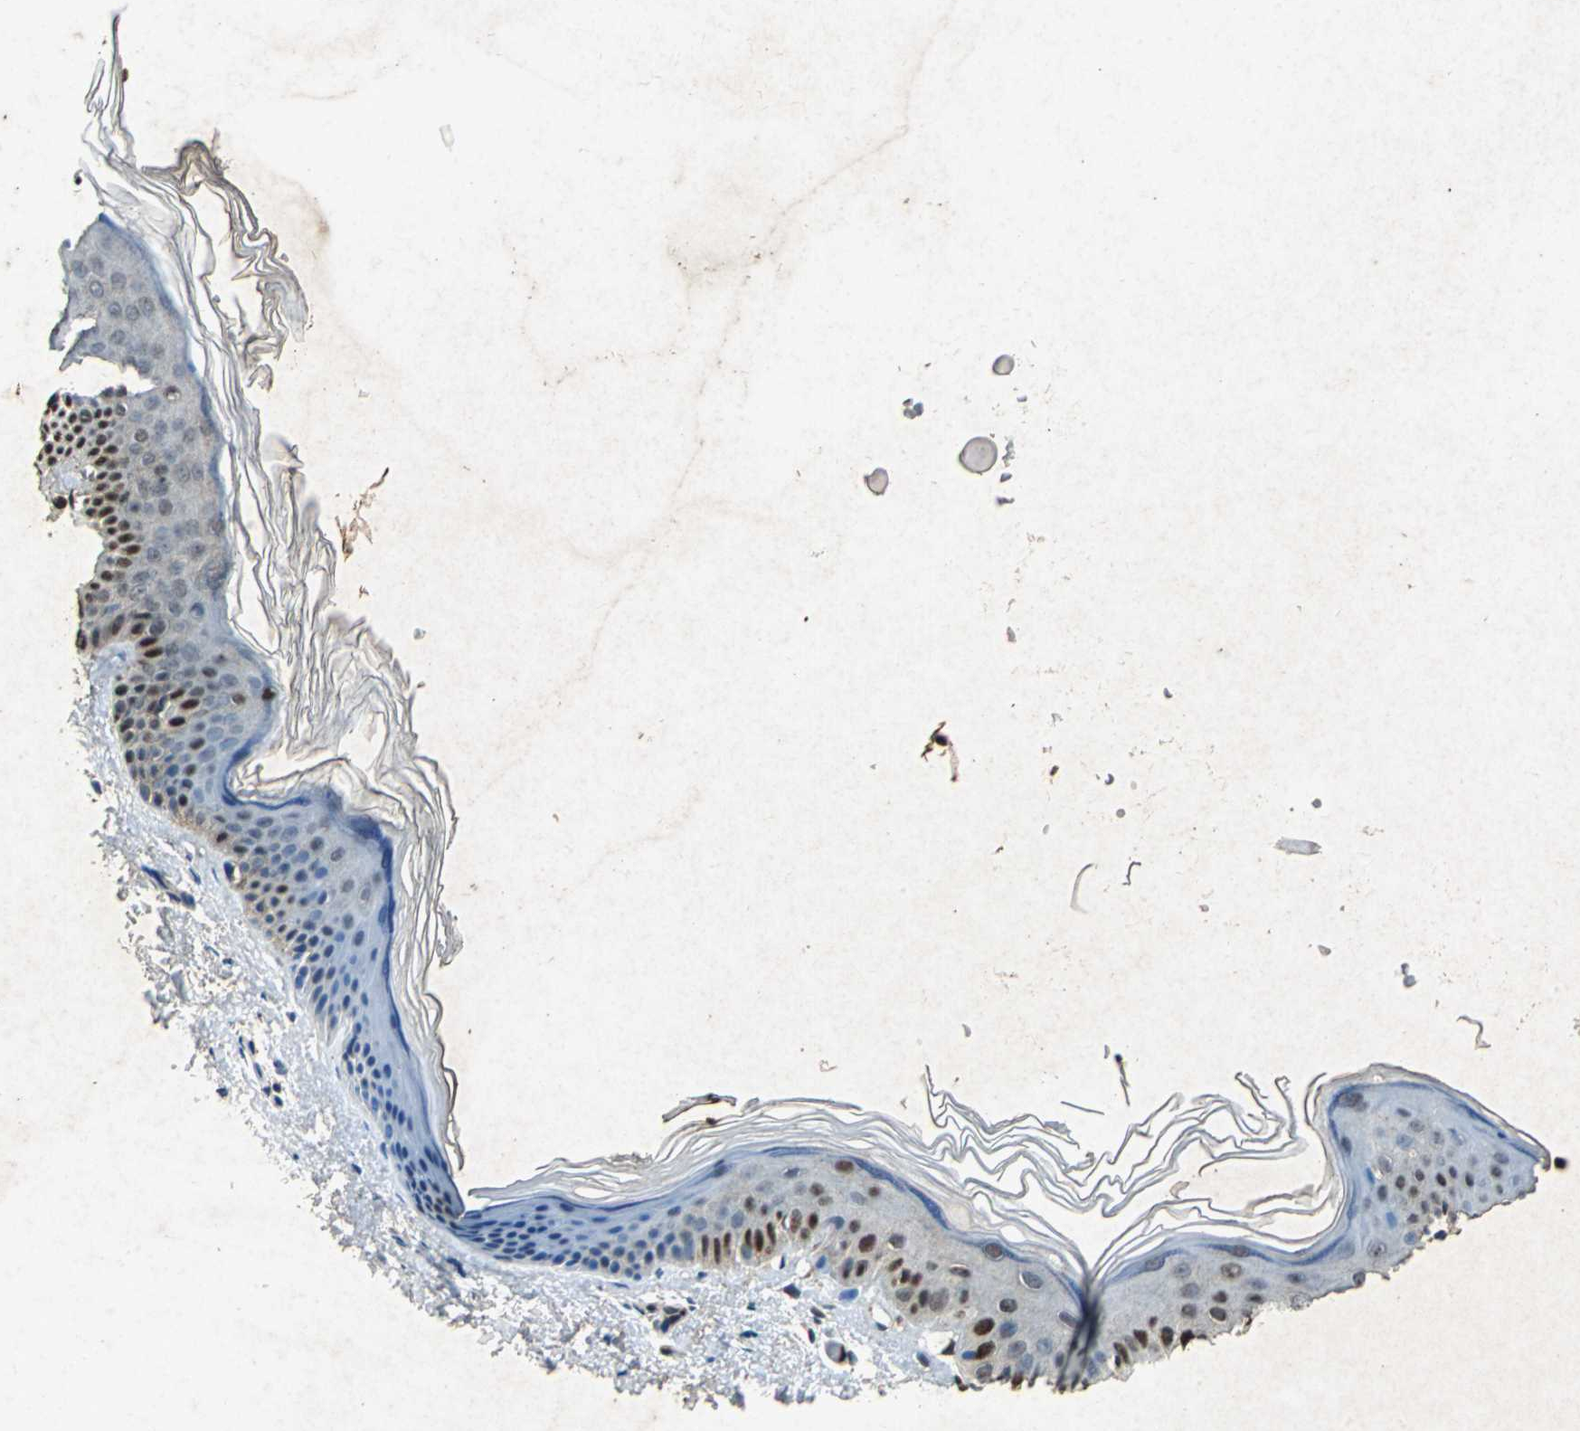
{"staining": {"intensity": "moderate", "quantity": ">75%", "location": "nuclear"}, "tissue": "skin", "cell_type": "Fibroblasts", "image_type": "normal", "snomed": [{"axis": "morphology", "description": "Normal tissue, NOS"}, {"axis": "topography", "description": "Skin"}], "caption": "The immunohistochemical stain highlights moderate nuclear staining in fibroblasts of normal skin.", "gene": "ANP32A", "patient": {"sex": "female", "age": 56}}